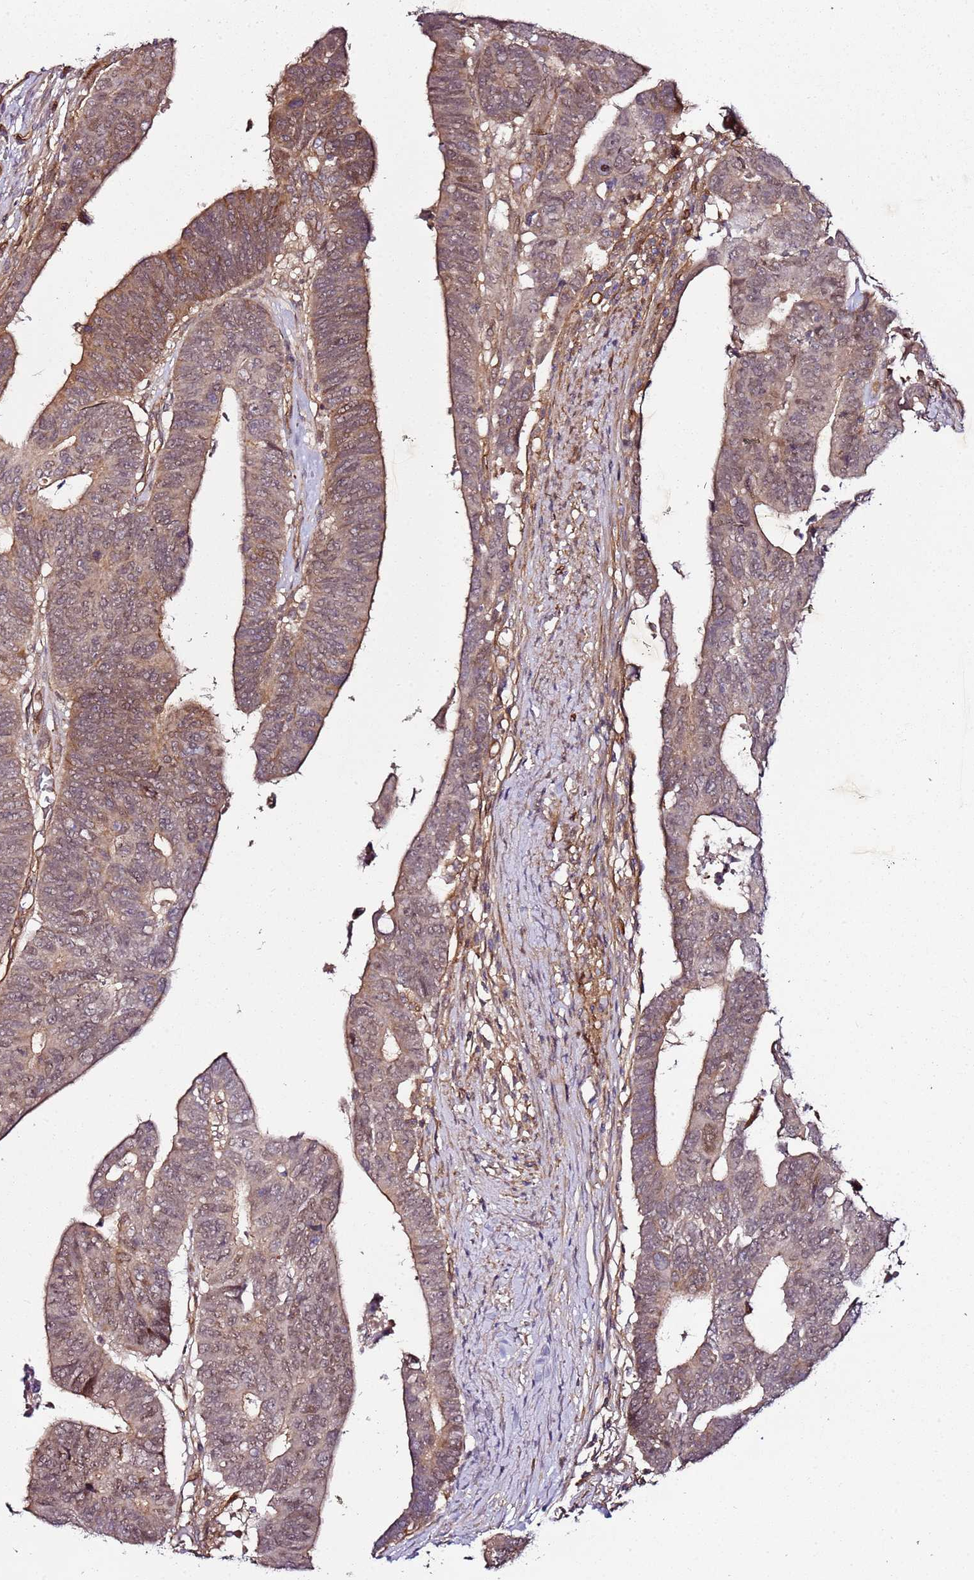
{"staining": {"intensity": "weak", "quantity": ">75%", "location": "cytoplasmic/membranous,nuclear"}, "tissue": "colorectal cancer", "cell_type": "Tumor cells", "image_type": "cancer", "snomed": [{"axis": "morphology", "description": "Adenocarcinoma, NOS"}, {"axis": "topography", "description": "Rectum"}], "caption": "DAB (3,3'-diaminobenzidine) immunohistochemical staining of colorectal cancer (adenocarcinoma) reveals weak cytoplasmic/membranous and nuclear protein staining in about >75% of tumor cells. The staining was performed using DAB (3,3'-diaminobenzidine) to visualize the protein expression in brown, while the nuclei were stained in blue with hematoxylin (Magnification: 20x).", "gene": "CCNYL1", "patient": {"sex": "female", "age": 65}}